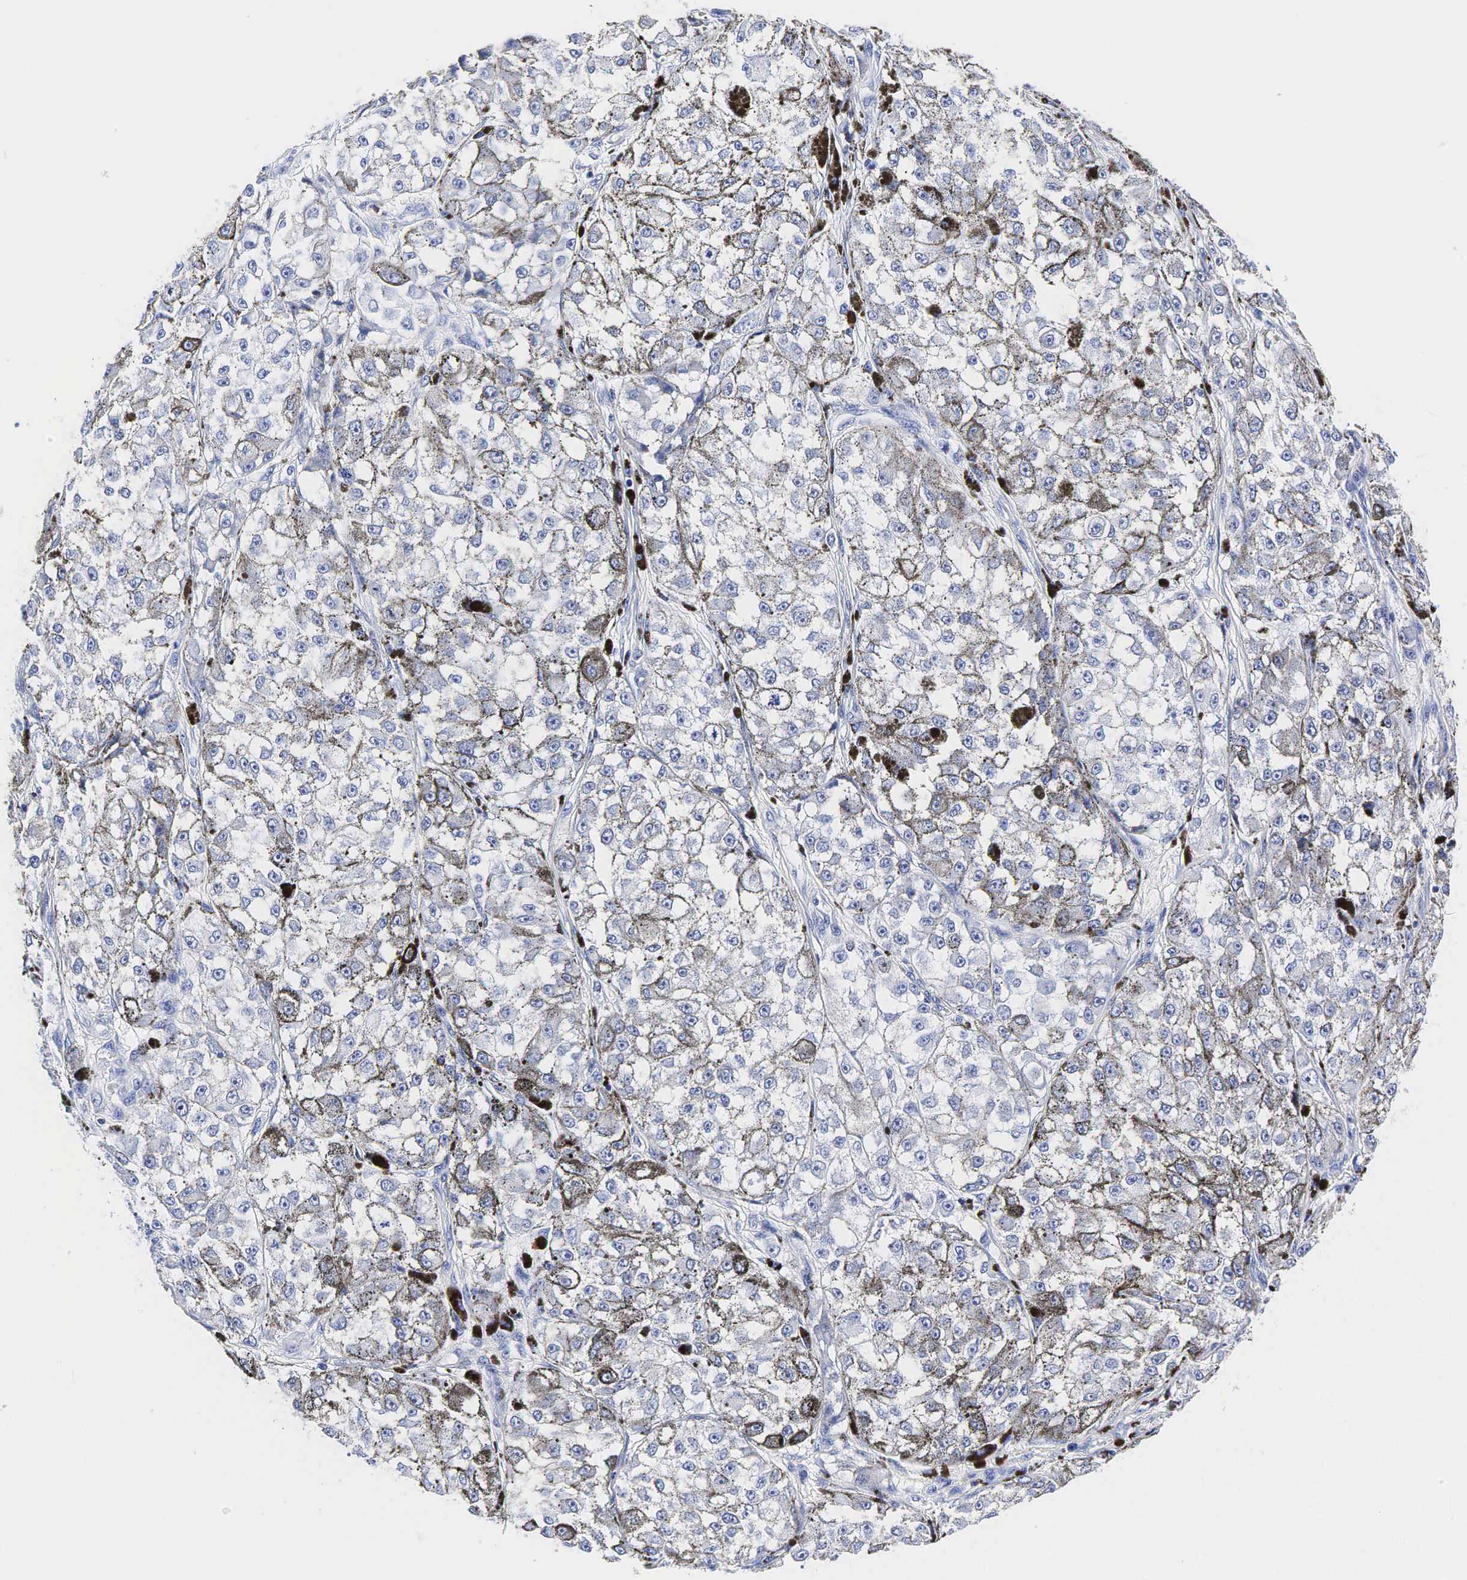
{"staining": {"intensity": "weak", "quantity": "<25%", "location": "cytoplasmic/membranous"}, "tissue": "melanoma", "cell_type": "Tumor cells", "image_type": "cancer", "snomed": [{"axis": "morphology", "description": "Malignant melanoma, NOS"}, {"axis": "topography", "description": "Skin"}], "caption": "Tumor cells show no significant positivity in melanoma.", "gene": "TG", "patient": {"sex": "male", "age": 67}}